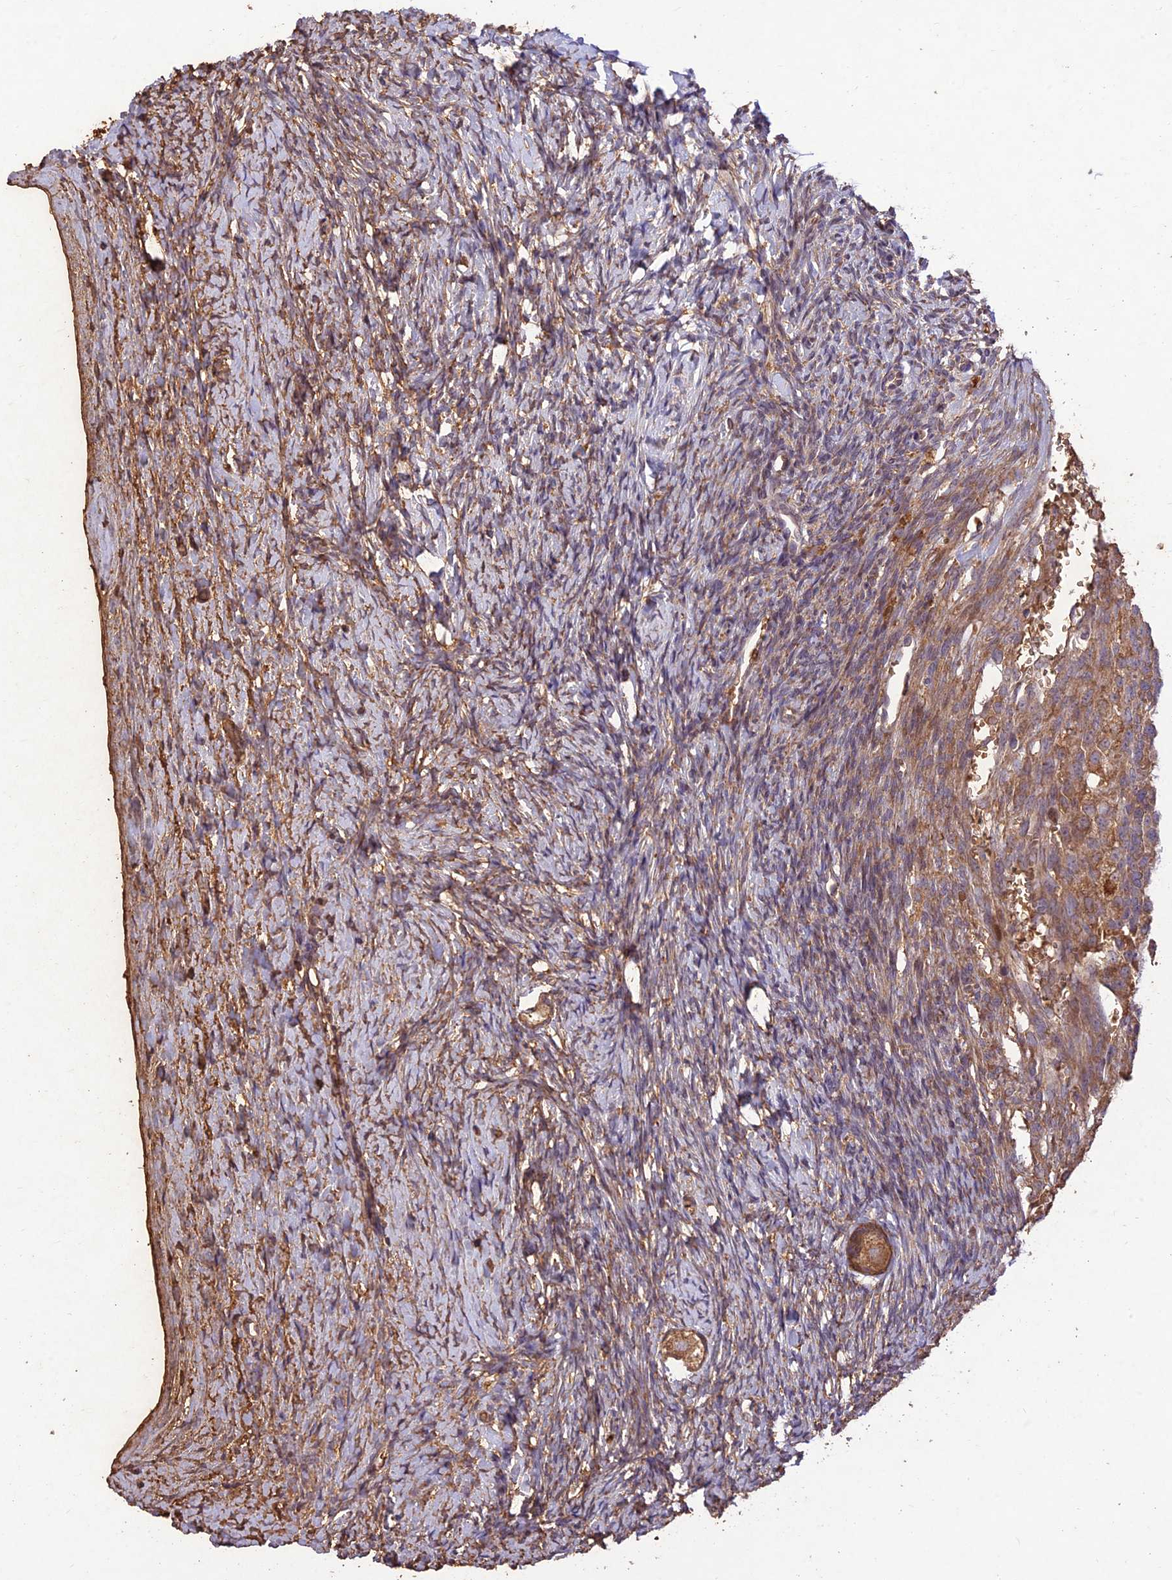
{"staining": {"intensity": "moderate", "quantity": ">75%", "location": "cytoplasmic/membranous"}, "tissue": "ovary", "cell_type": "Follicle cells", "image_type": "normal", "snomed": [{"axis": "morphology", "description": "Normal tissue, NOS"}, {"axis": "morphology", "description": "Developmental malformation"}, {"axis": "topography", "description": "Ovary"}], "caption": "The immunohistochemical stain highlights moderate cytoplasmic/membranous staining in follicle cells of benign ovary. (DAB IHC, brown staining for protein, blue staining for nuclei).", "gene": "PPP1R11", "patient": {"sex": "female", "age": 39}}